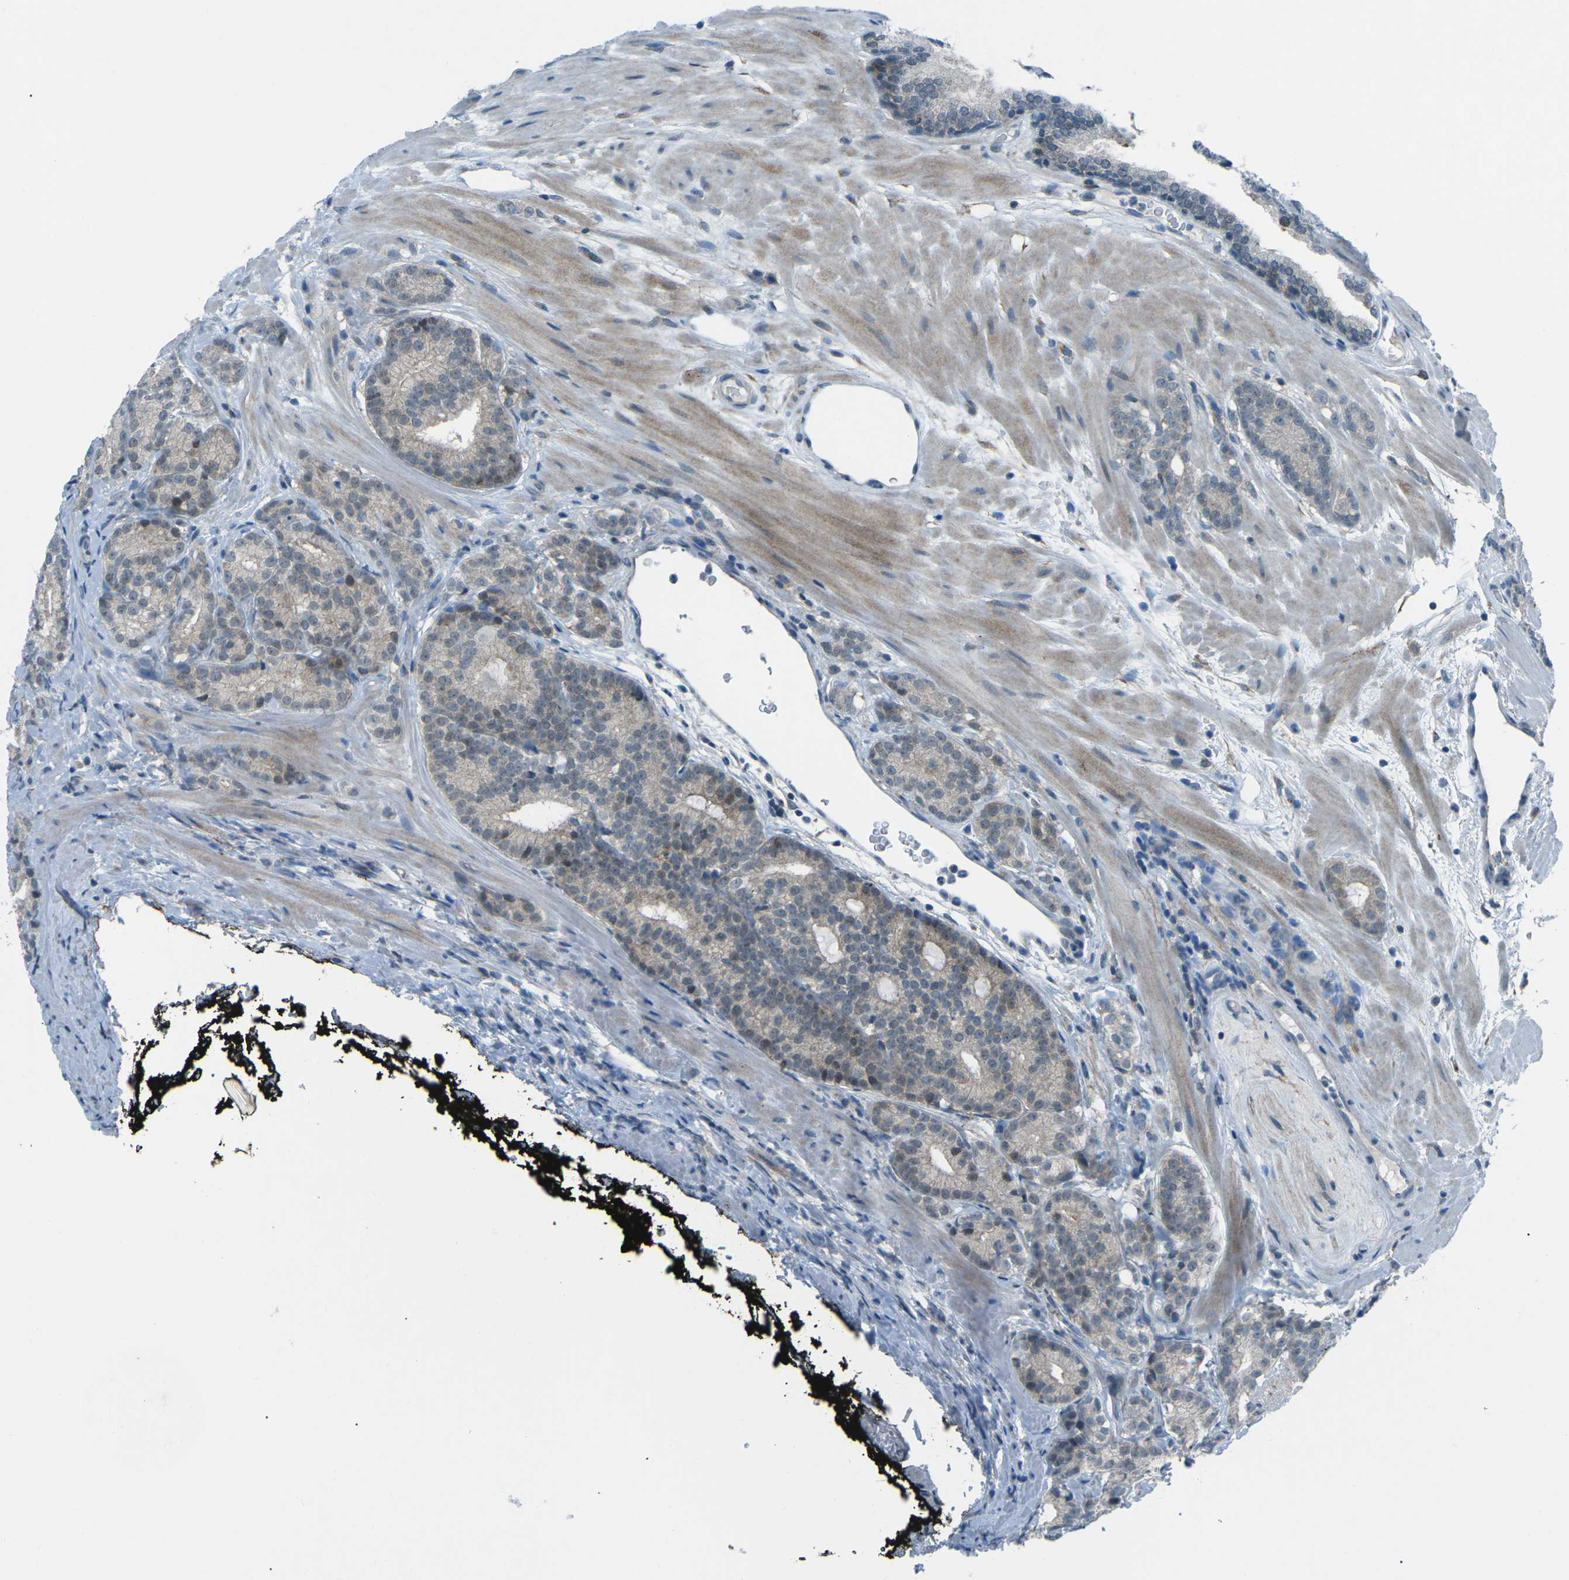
{"staining": {"intensity": "weak", "quantity": "<25%", "location": "cytoplasmic/membranous,nuclear"}, "tissue": "prostate cancer", "cell_type": "Tumor cells", "image_type": "cancer", "snomed": [{"axis": "morphology", "description": "Adenocarcinoma, High grade"}, {"axis": "topography", "description": "Prostate"}], "caption": "IHC of human high-grade adenocarcinoma (prostate) shows no expression in tumor cells.", "gene": "PRKCA", "patient": {"sex": "male", "age": 61}}